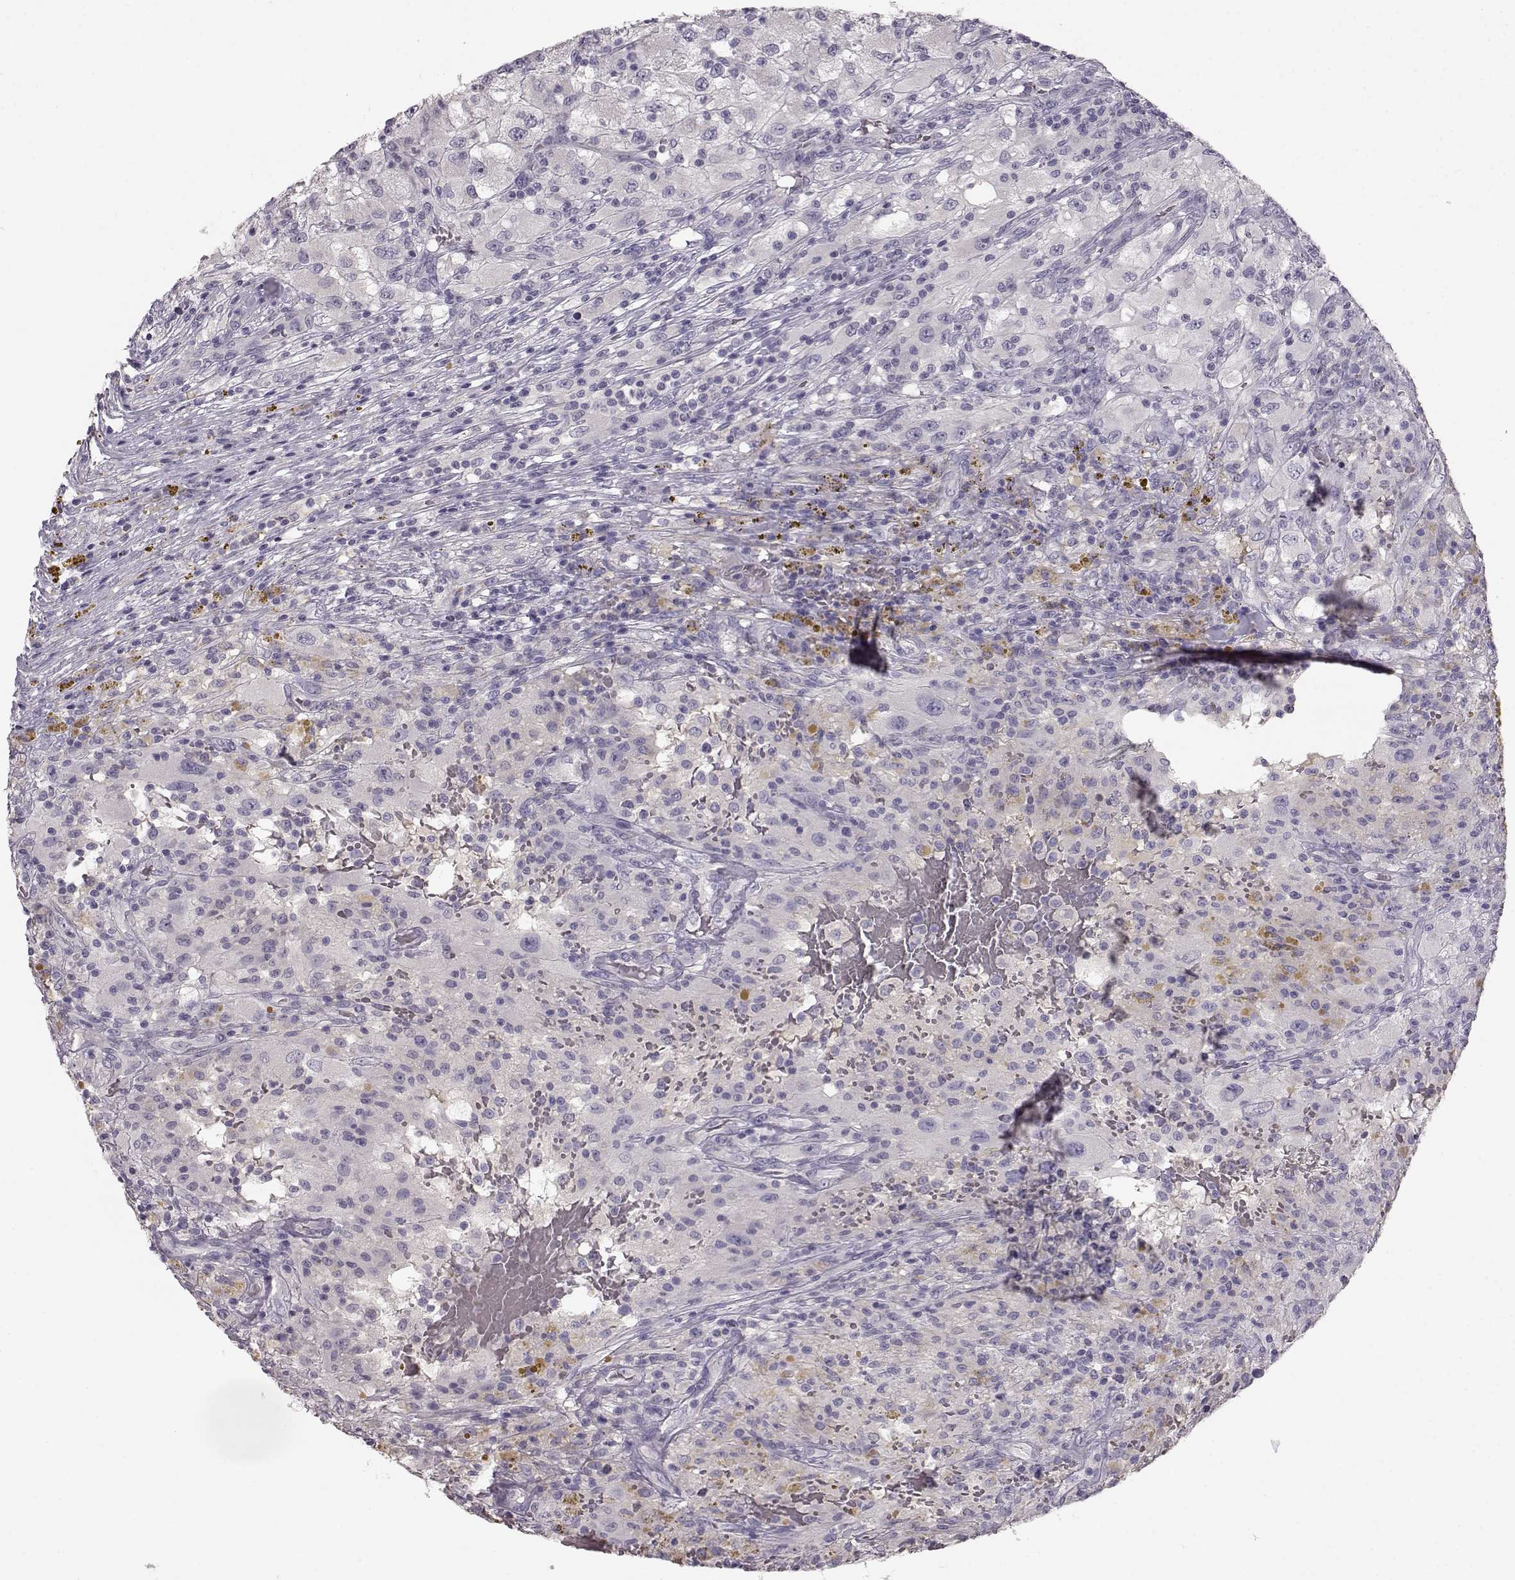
{"staining": {"intensity": "negative", "quantity": "none", "location": "none"}, "tissue": "renal cancer", "cell_type": "Tumor cells", "image_type": "cancer", "snomed": [{"axis": "morphology", "description": "Adenocarcinoma, NOS"}, {"axis": "topography", "description": "Kidney"}], "caption": "There is no significant staining in tumor cells of adenocarcinoma (renal).", "gene": "BFSP2", "patient": {"sex": "female", "age": 67}}